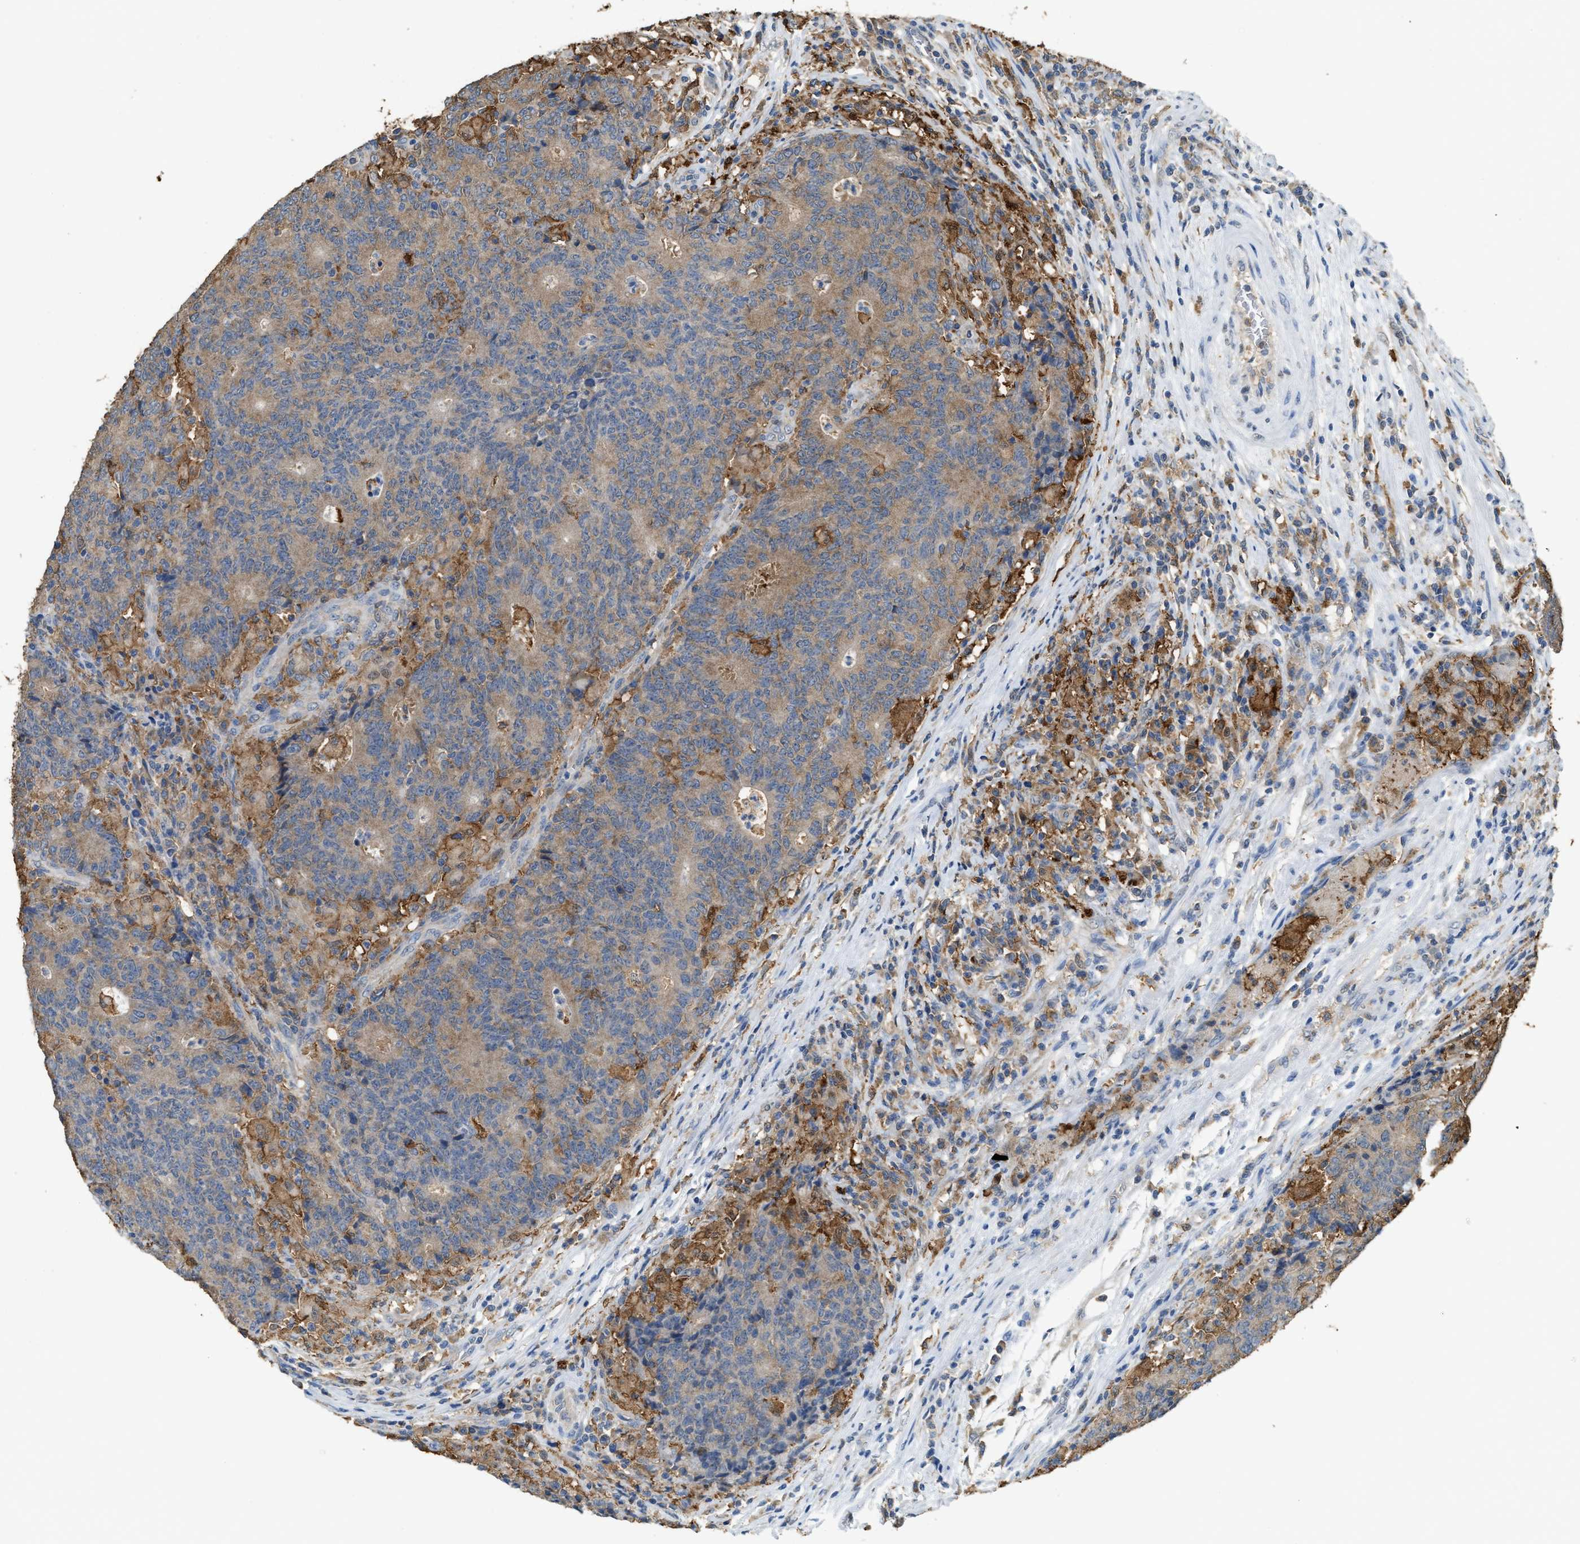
{"staining": {"intensity": "moderate", "quantity": ">75%", "location": "cytoplasmic/membranous"}, "tissue": "colorectal cancer", "cell_type": "Tumor cells", "image_type": "cancer", "snomed": [{"axis": "morphology", "description": "Normal tissue, NOS"}, {"axis": "morphology", "description": "Adenocarcinoma, NOS"}, {"axis": "topography", "description": "Colon"}], "caption": "Immunohistochemistry of human colorectal cancer shows medium levels of moderate cytoplasmic/membranous positivity in approximately >75% of tumor cells.", "gene": "GCN1", "patient": {"sex": "female", "age": 75}}